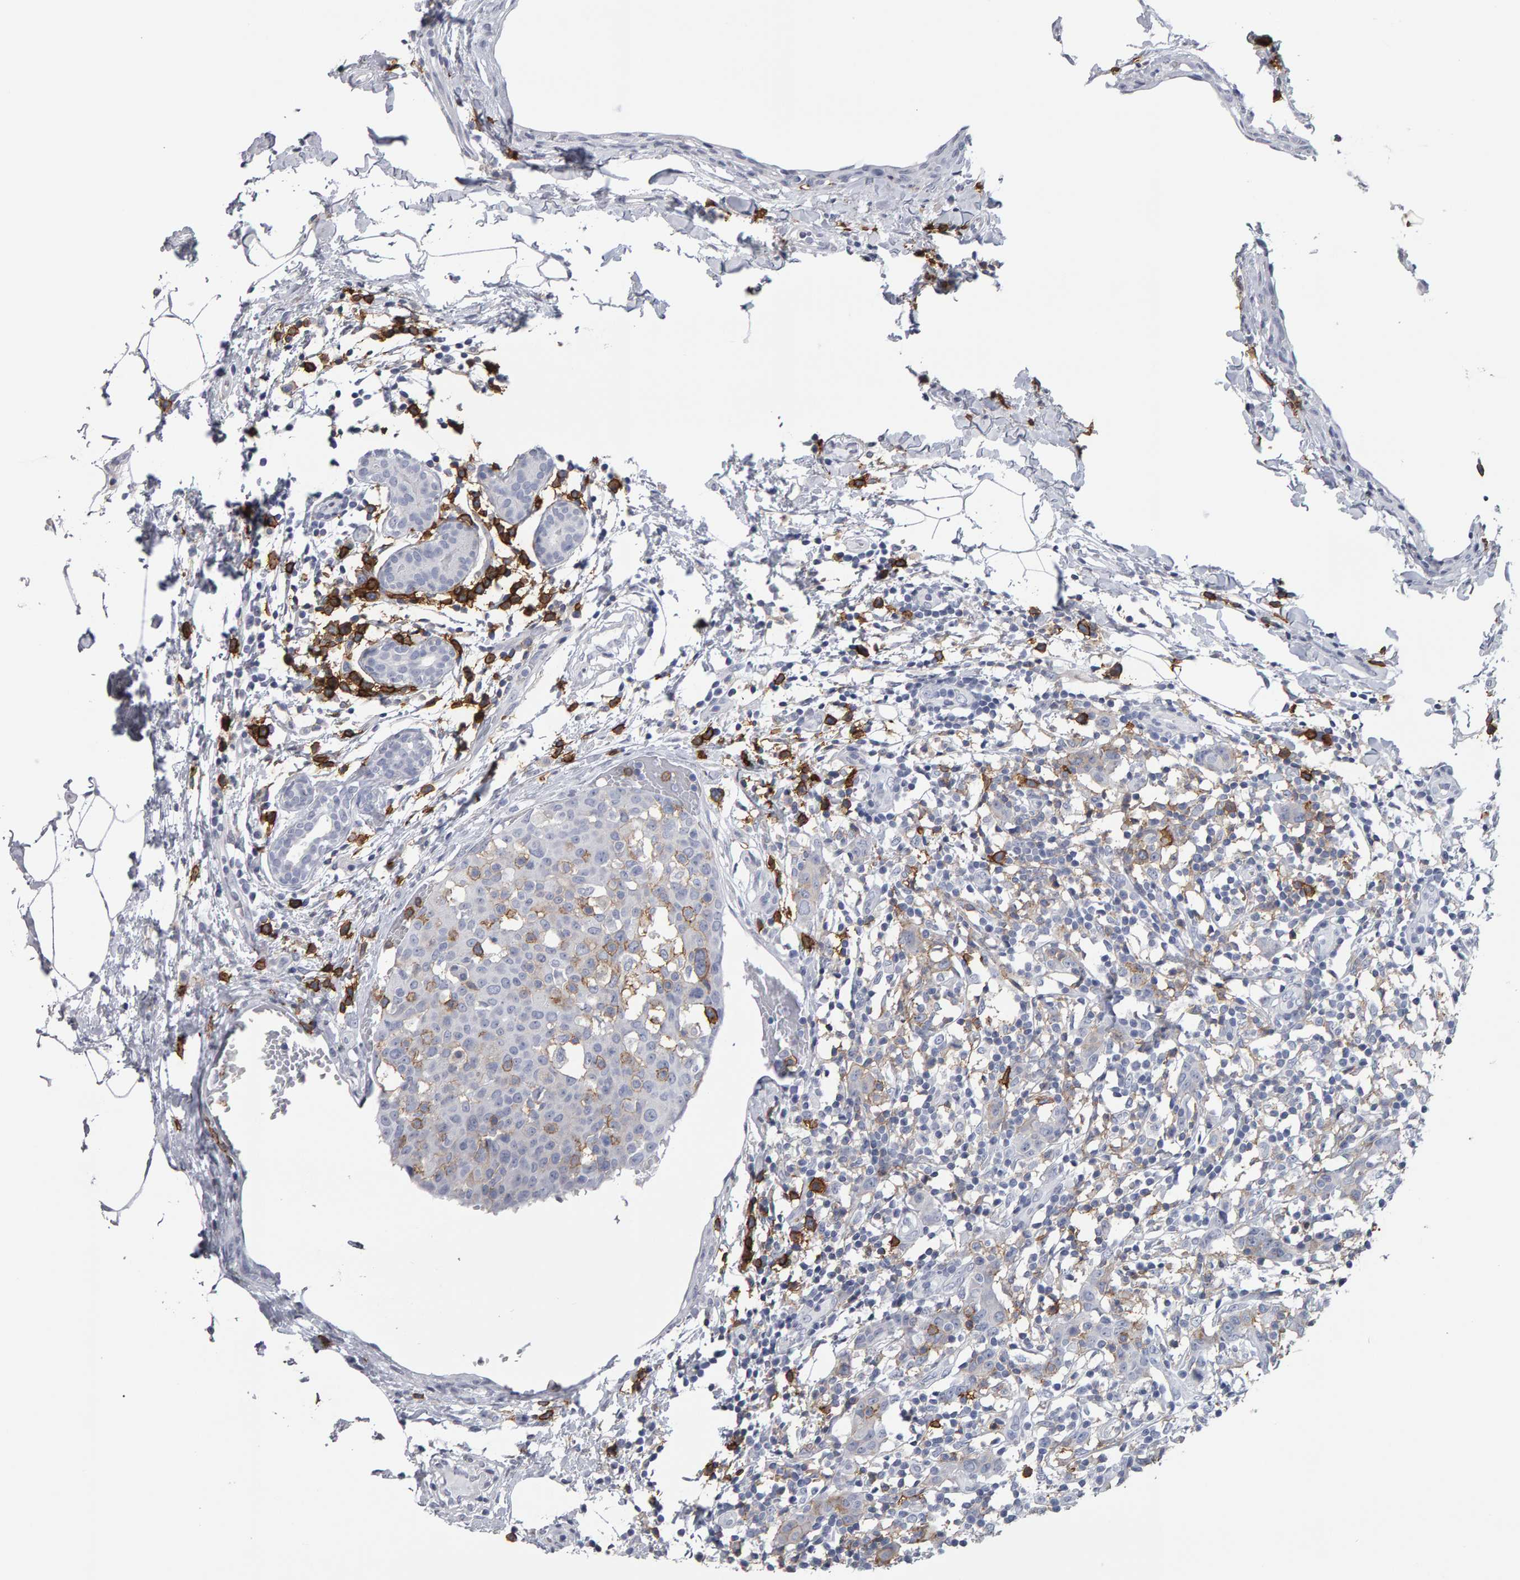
{"staining": {"intensity": "moderate", "quantity": "<25%", "location": "cytoplasmic/membranous"}, "tissue": "breast cancer", "cell_type": "Tumor cells", "image_type": "cancer", "snomed": [{"axis": "morphology", "description": "Normal tissue, NOS"}, {"axis": "morphology", "description": "Duct carcinoma"}, {"axis": "topography", "description": "Breast"}], "caption": "Breast cancer (intraductal carcinoma) stained with a brown dye reveals moderate cytoplasmic/membranous positive positivity in about <25% of tumor cells.", "gene": "CD38", "patient": {"sex": "female", "age": 37}}